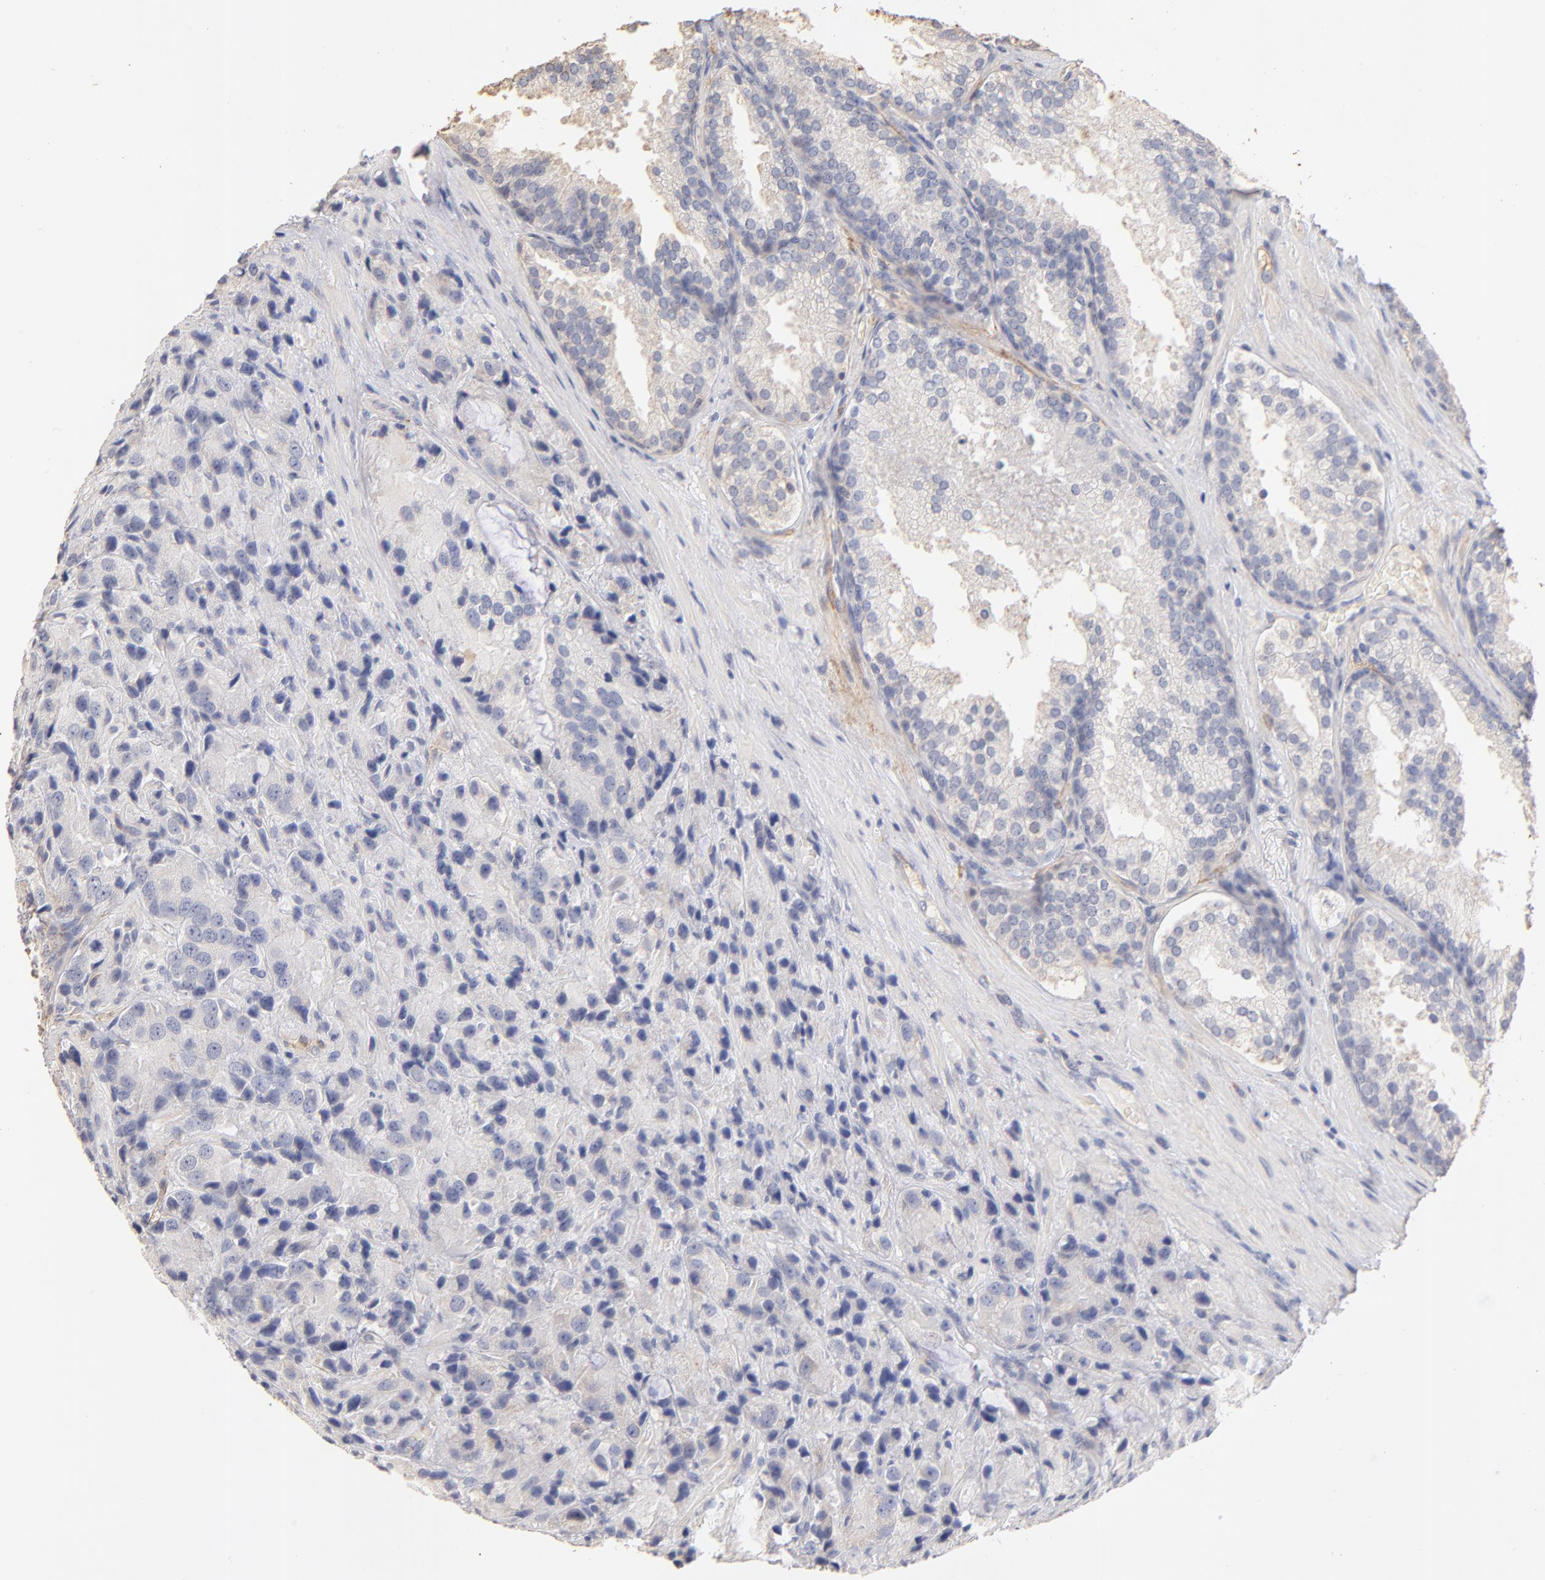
{"staining": {"intensity": "negative", "quantity": "none", "location": "none"}, "tissue": "prostate cancer", "cell_type": "Tumor cells", "image_type": "cancer", "snomed": [{"axis": "morphology", "description": "Adenocarcinoma, High grade"}, {"axis": "topography", "description": "Prostate"}], "caption": "This is a micrograph of immunohistochemistry (IHC) staining of prostate adenocarcinoma (high-grade), which shows no positivity in tumor cells.", "gene": "ITGA8", "patient": {"sex": "male", "age": 70}}